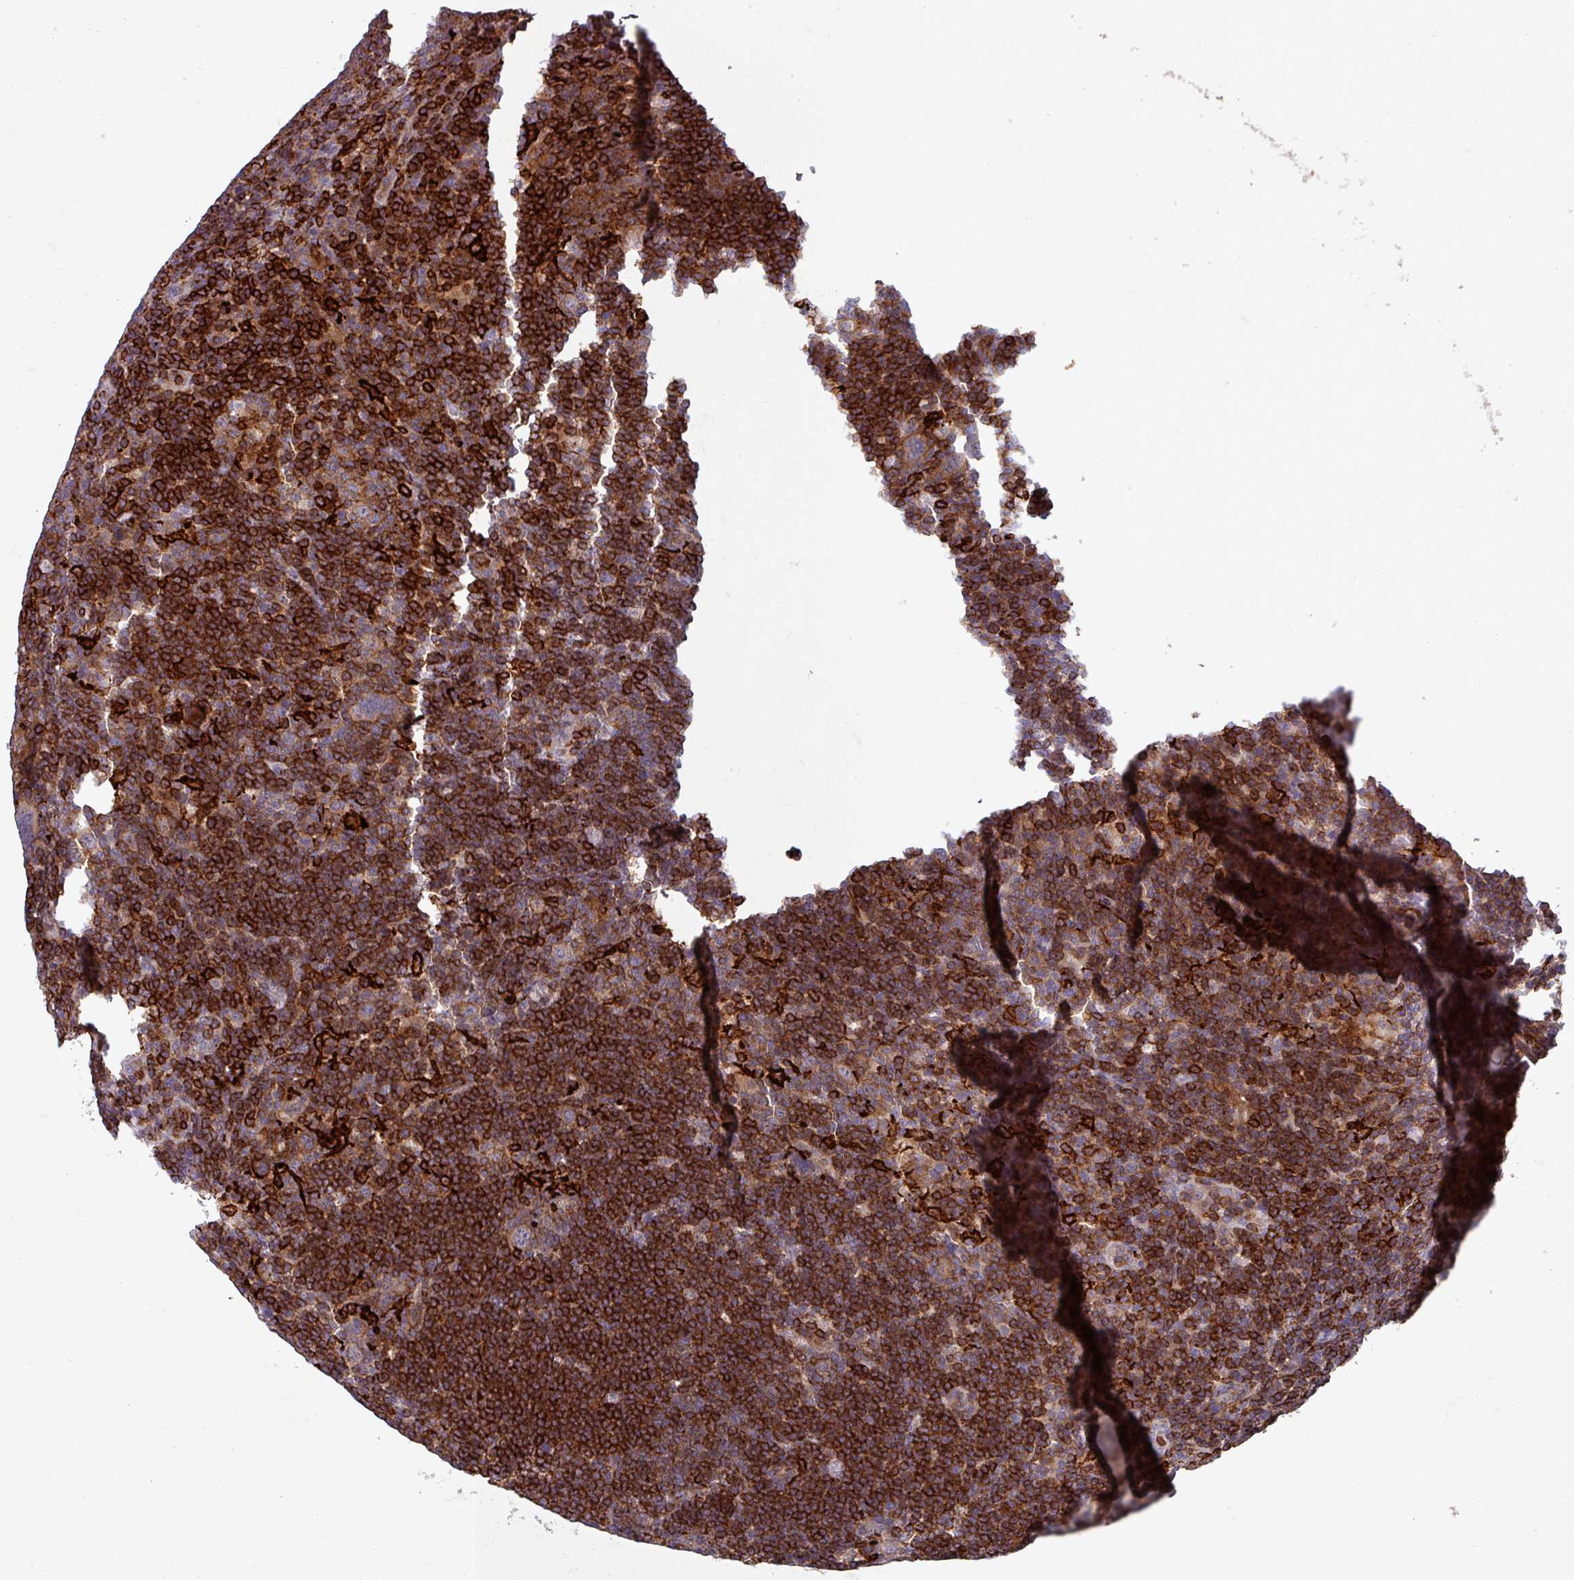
{"staining": {"intensity": "weak", "quantity": "25%-75%", "location": "cytoplasmic/membranous"}, "tissue": "lymphoma", "cell_type": "Tumor cells", "image_type": "cancer", "snomed": [{"axis": "morphology", "description": "Hodgkin's disease, NOS"}, {"axis": "topography", "description": "Lymph node"}], "caption": "Immunohistochemistry photomicrograph of neoplastic tissue: human lymphoma stained using IHC reveals low levels of weak protein expression localized specifically in the cytoplasmic/membranous of tumor cells, appearing as a cytoplasmic/membranous brown color.", "gene": "NEDD9", "patient": {"sex": "female", "age": 57}}